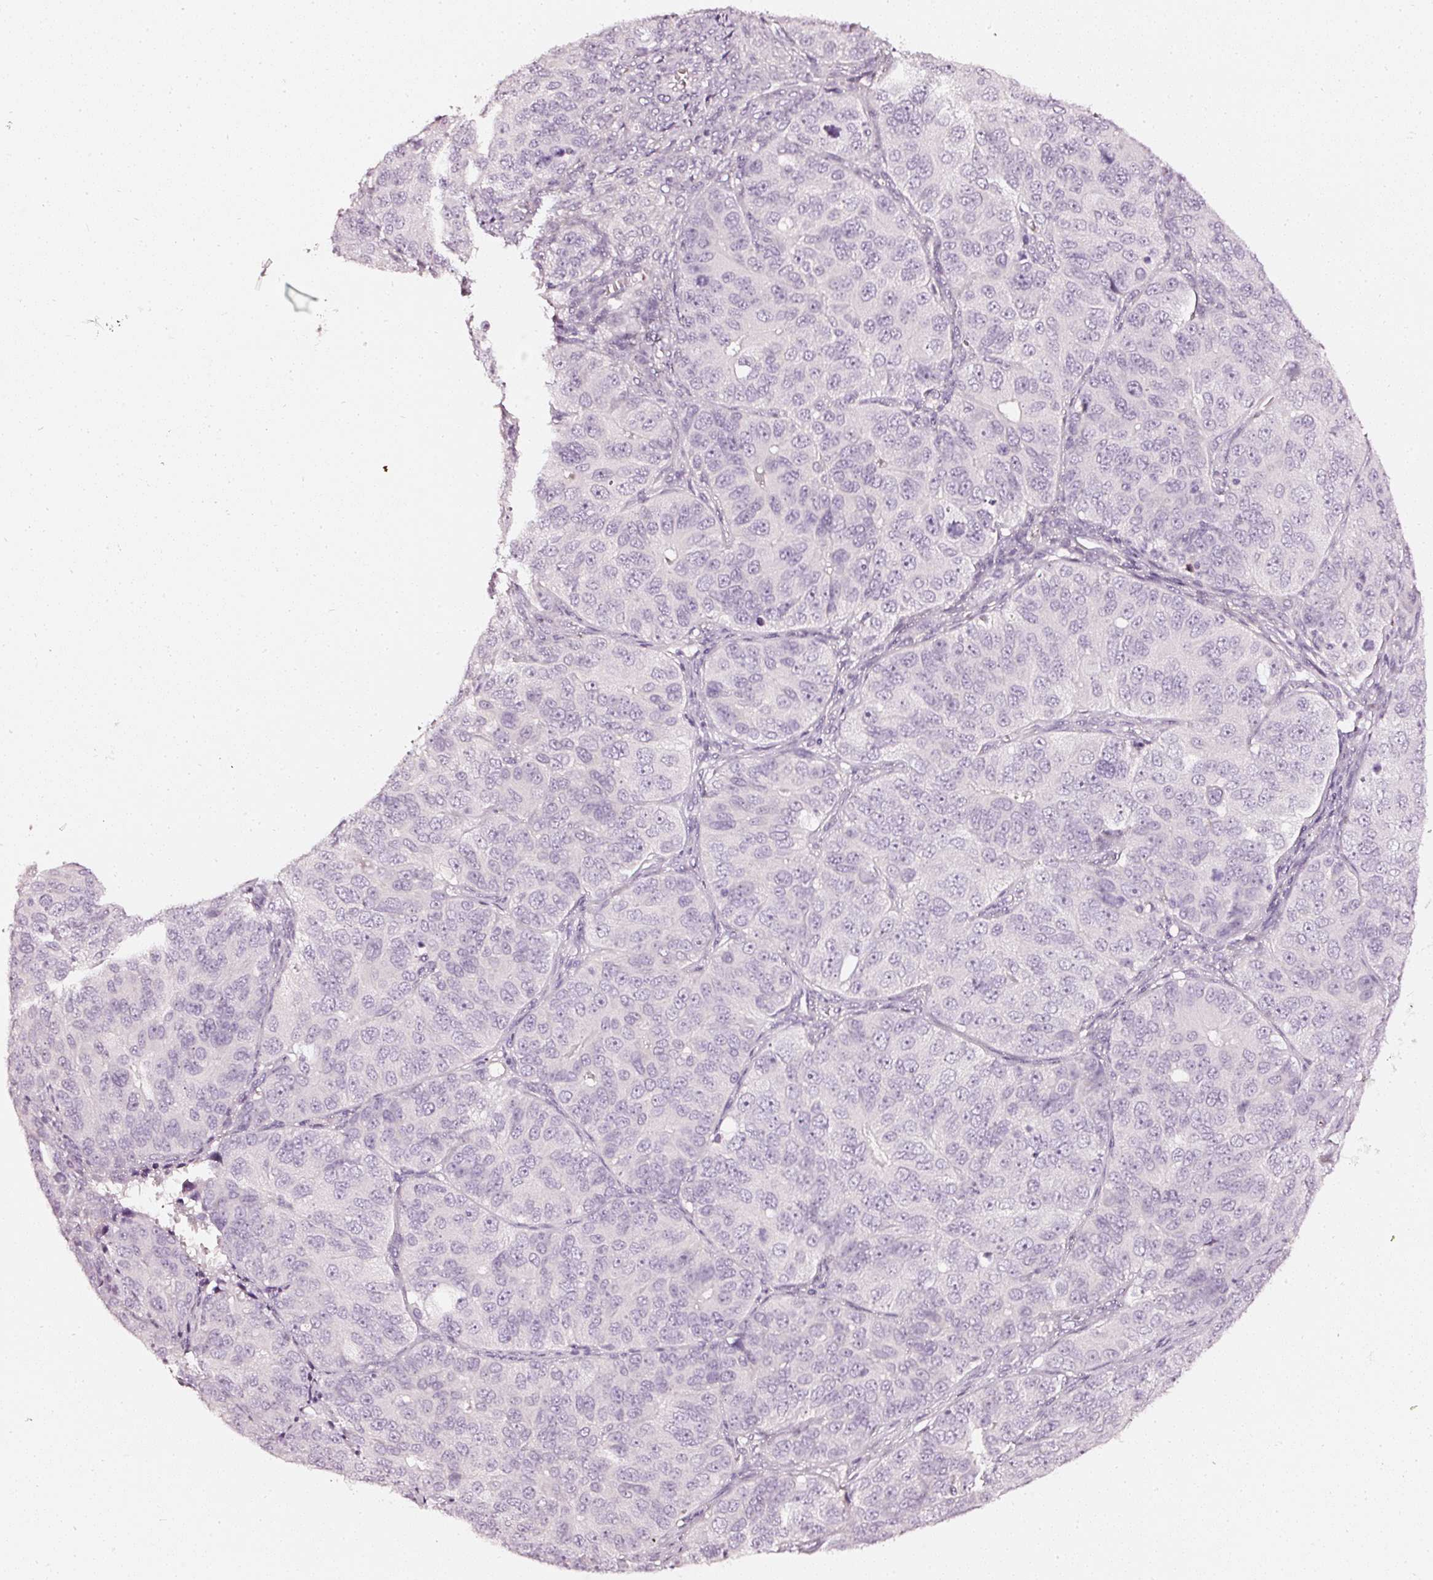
{"staining": {"intensity": "negative", "quantity": "none", "location": "none"}, "tissue": "ovarian cancer", "cell_type": "Tumor cells", "image_type": "cancer", "snomed": [{"axis": "morphology", "description": "Carcinoma, endometroid"}, {"axis": "topography", "description": "Ovary"}], "caption": "Photomicrograph shows no significant protein staining in tumor cells of ovarian endometroid carcinoma. (Brightfield microscopy of DAB (3,3'-diaminobenzidine) IHC at high magnification).", "gene": "CNP", "patient": {"sex": "female", "age": 51}}